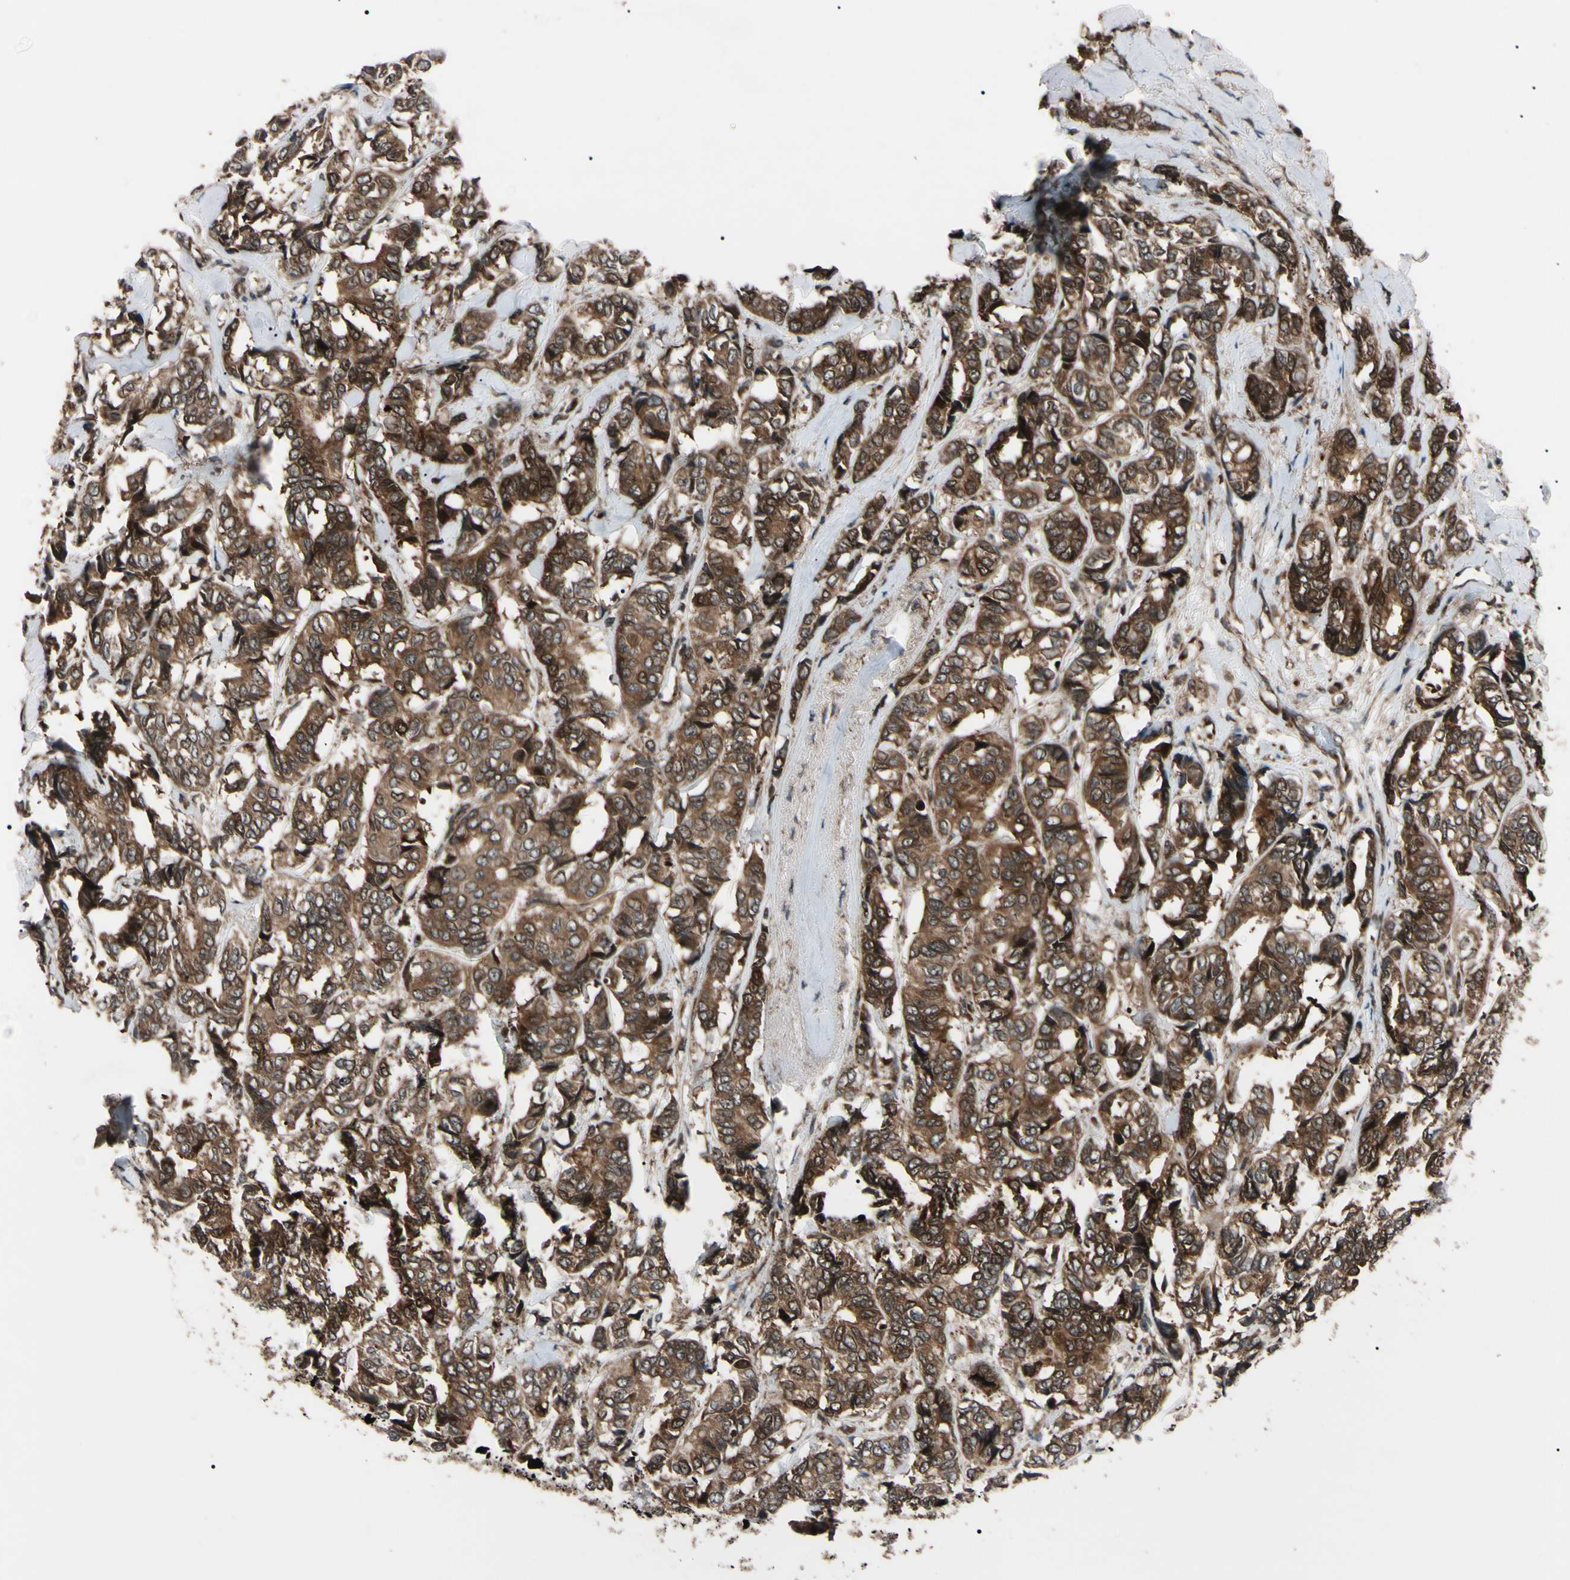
{"staining": {"intensity": "strong", "quantity": ">75%", "location": "cytoplasmic/membranous"}, "tissue": "breast cancer", "cell_type": "Tumor cells", "image_type": "cancer", "snomed": [{"axis": "morphology", "description": "Duct carcinoma"}, {"axis": "topography", "description": "Breast"}], "caption": "Human breast infiltrating ductal carcinoma stained with a brown dye reveals strong cytoplasmic/membranous positive expression in approximately >75% of tumor cells.", "gene": "GUCY1B1", "patient": {"sex": "female", "age": 87}}